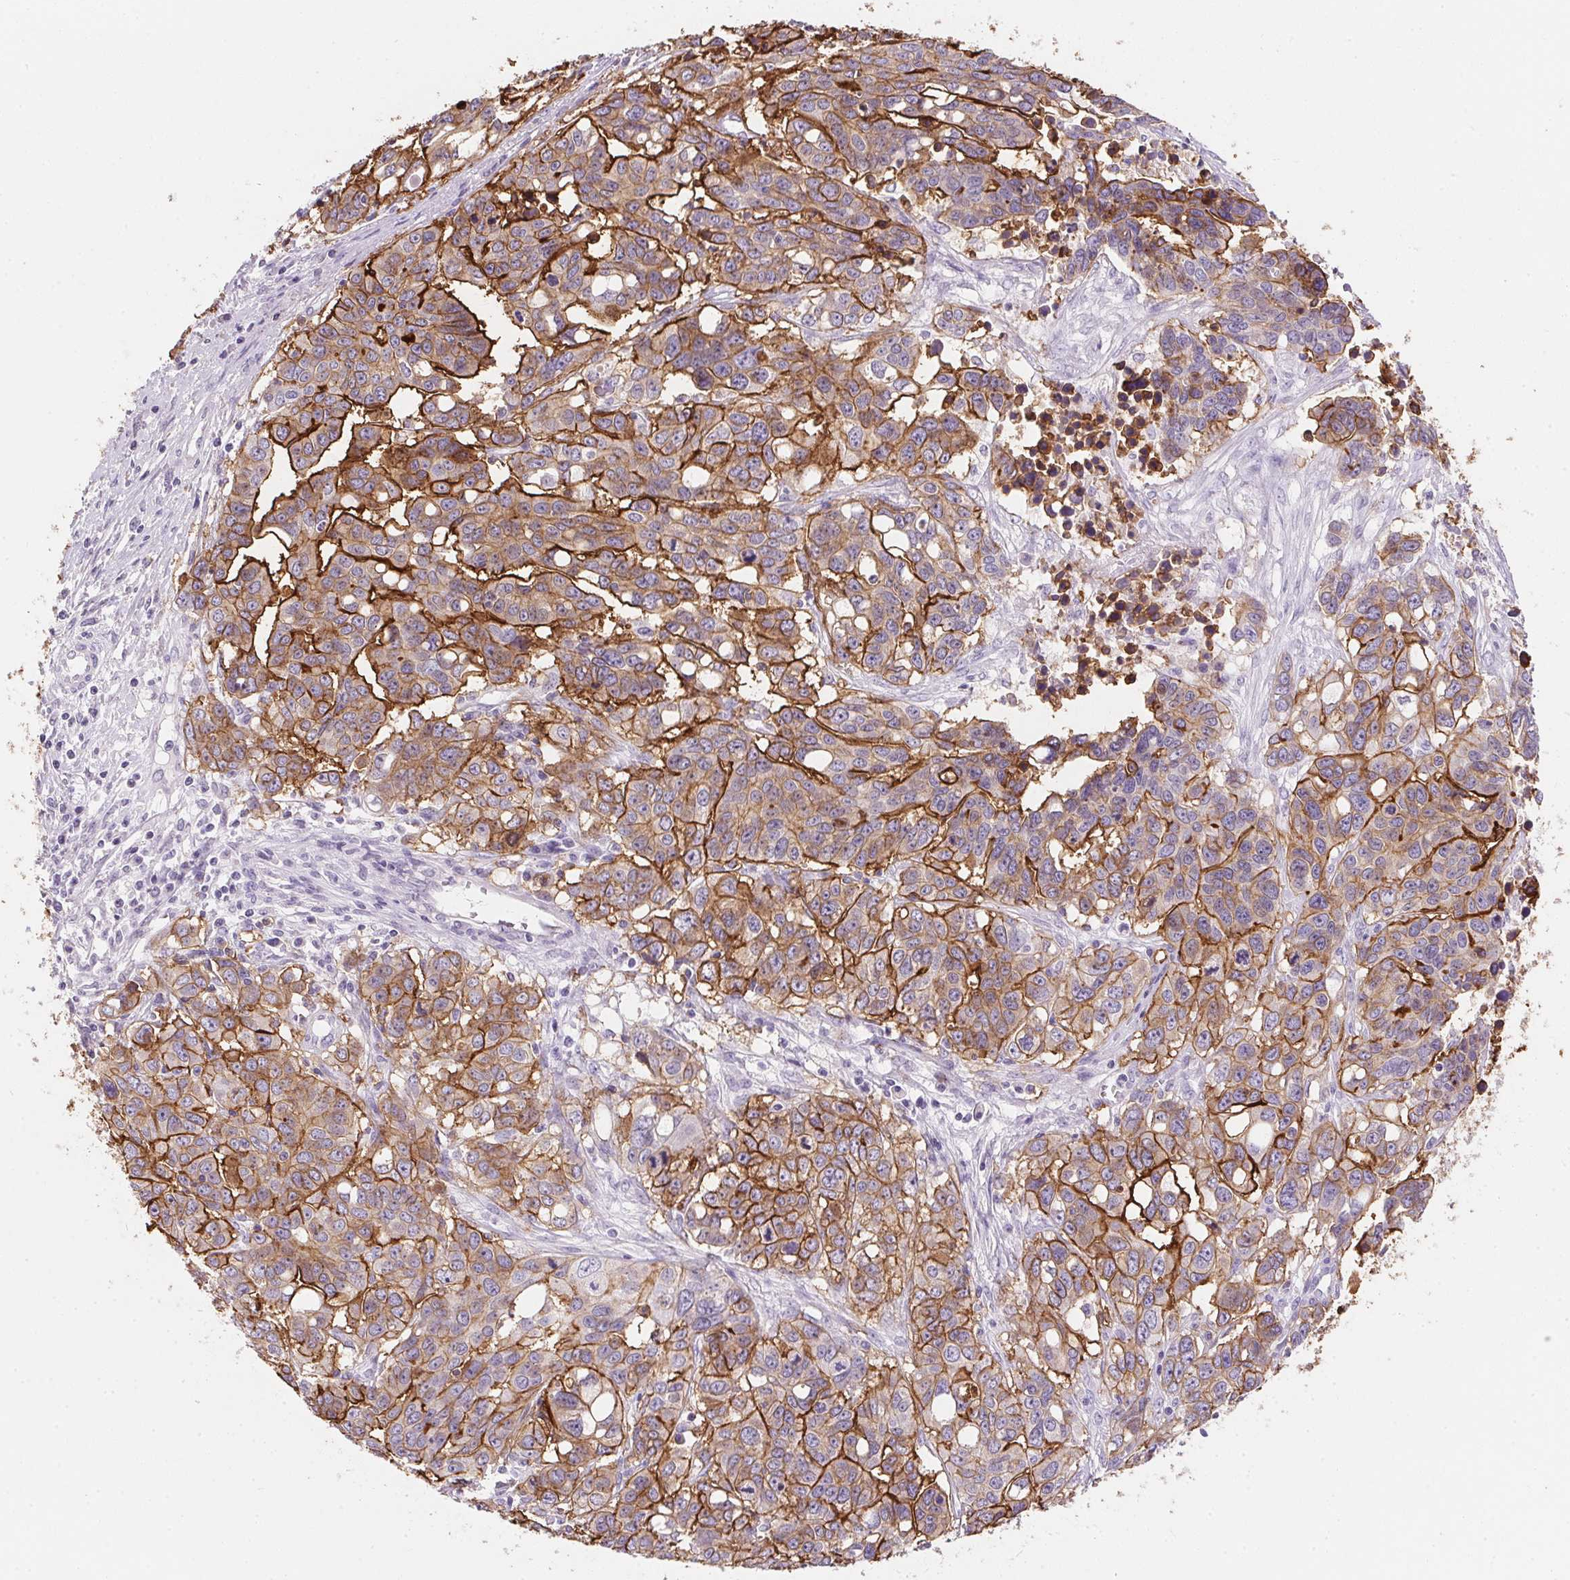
{"staining": {"intensity": "strong", "quantity": "25%-75%", "location": "cytoplasmic/membranous"}, "tissue": "ovarian cancer", "cell_type": "Tumor cells", "image_type": "cancer", "snomed": [{"axis": "morphology", "description": "Carcinoma, endometroid"}, {"axis": "topography", "description": "Ovary"}], "caption": "Ovarian endometroid carcinoma stained for a protein reveals strong cytoplasmic/membranous positivity in tumor cells.", "gene": "AQP5", "patient": {"sex": "female", "age": 78}}